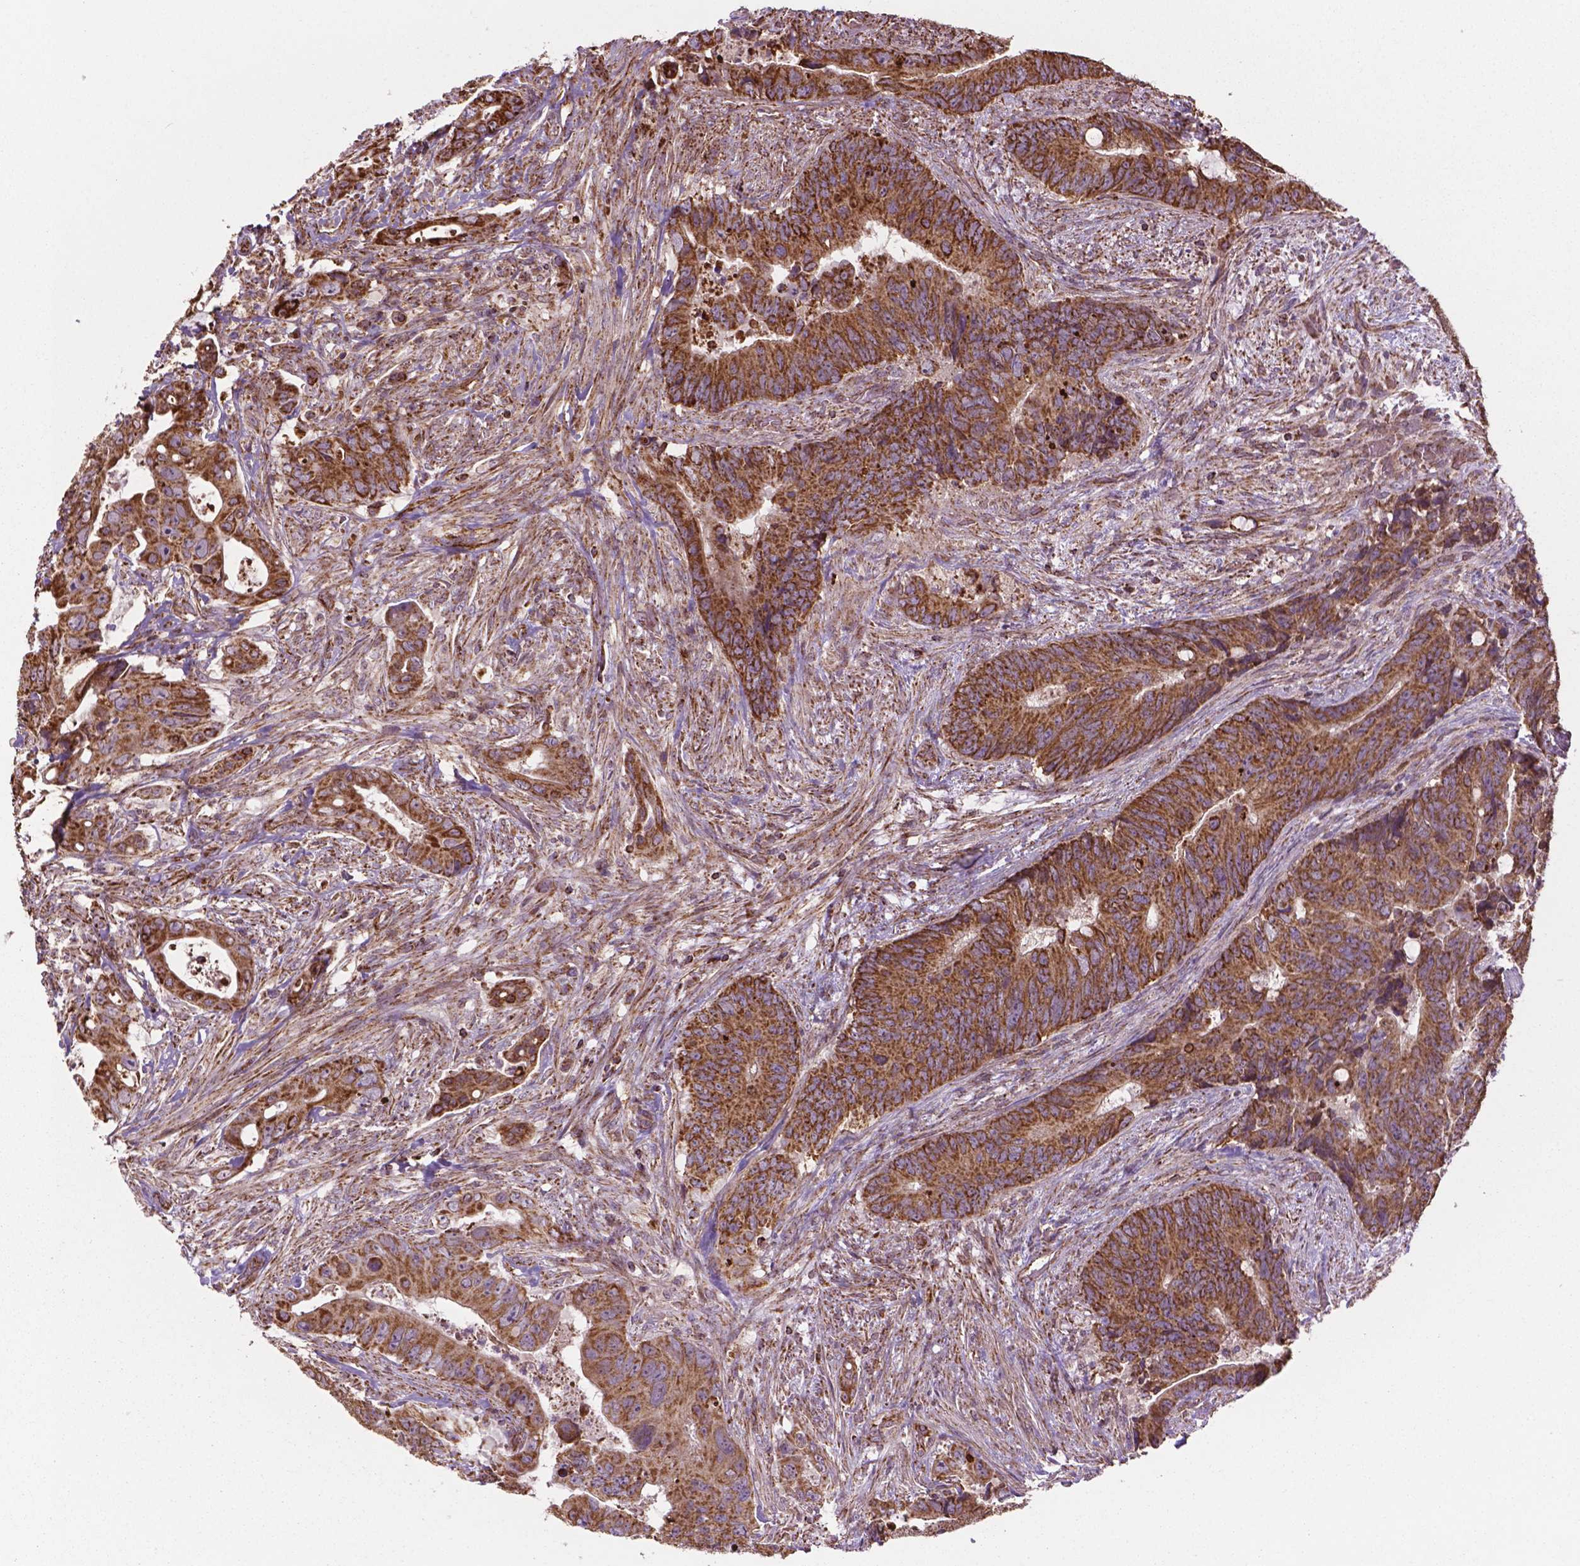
{"staining": {"intensity": "moderate", "quantity": ">75%", "location": "cytoplasmic/membranous"}, "tissue": "colorectal cancer", "cell_type": "Tumor cells", "image_type": "cancer", "snomed": [{"axis": "morphology", "description": "Adenocarcinoma, NOS"}, {"axis": "topography", "description": "Rectum"}], "caption": "The image exhibits a brown stain indicating the presence of a protein in the cytoplasmic/membranous of tumor cells in colorectal adenocarcinoma. The staining was performed using DAB (3,3'-diaminobenzidine) to visualize the protein expression in brown, while the nuclei were stained in blue with hematoxylin (Magnification: 20x).", "gene": "HS3ST3A1", "patient": {"sex": "male", "age": 78}}